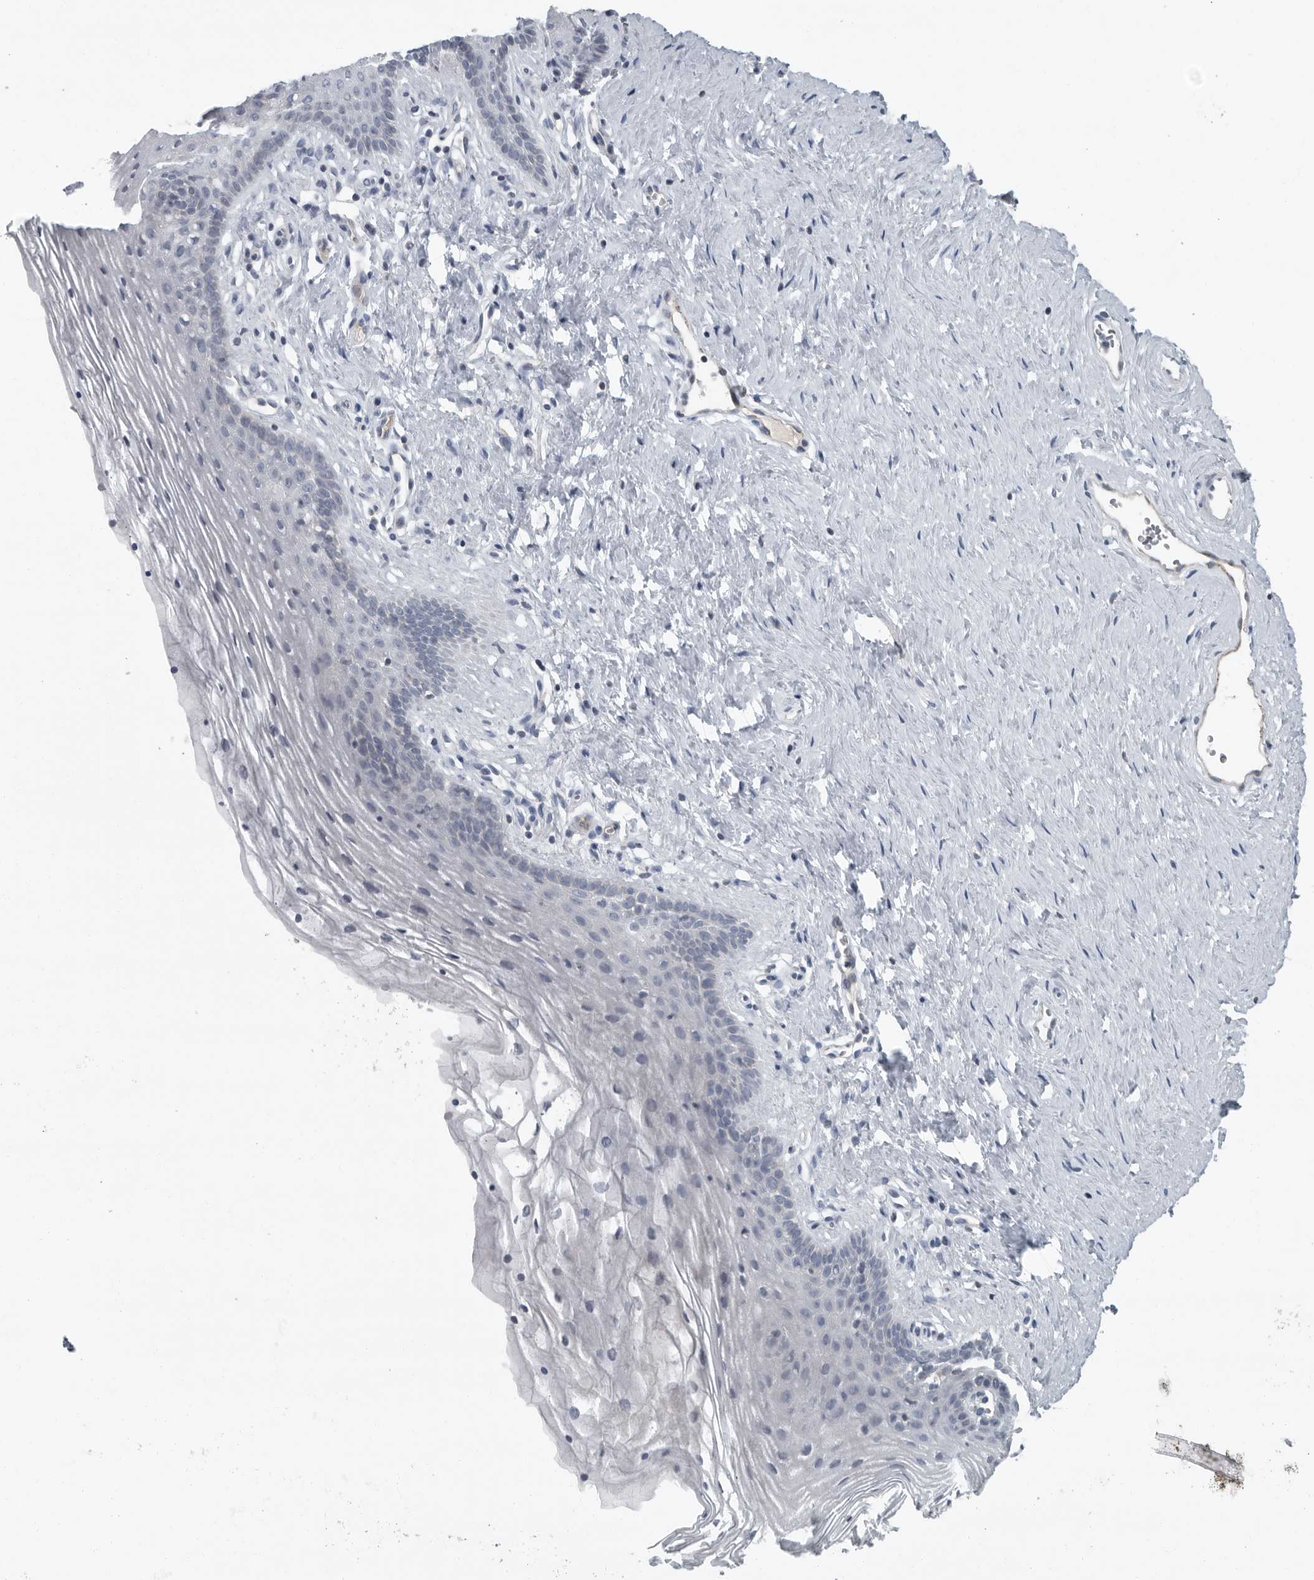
{"staining": {"intensity": "negative", "quantity": "none", "location": "none"}, "tissue": "vagina", "cell_type": "Squamous epithelial cells", "image_type": "normal", "snomed": [{"axis": "morphology", "description": "Normal tissue, NOS"}, {"axis": "topography", "description": "Vagina"}], "caption": "IHC photomicrograph of unremarkable human vagina stained for a protein (brown), which displays no staining in squamous epithelial cells. (Stains: DAB immunohistochemistry with hematoxylin counter stain, Microscopy: brightfield microscopy at high magnification).", "gene": "MPP3", "patient": {"sex": "female", "age": 32}}